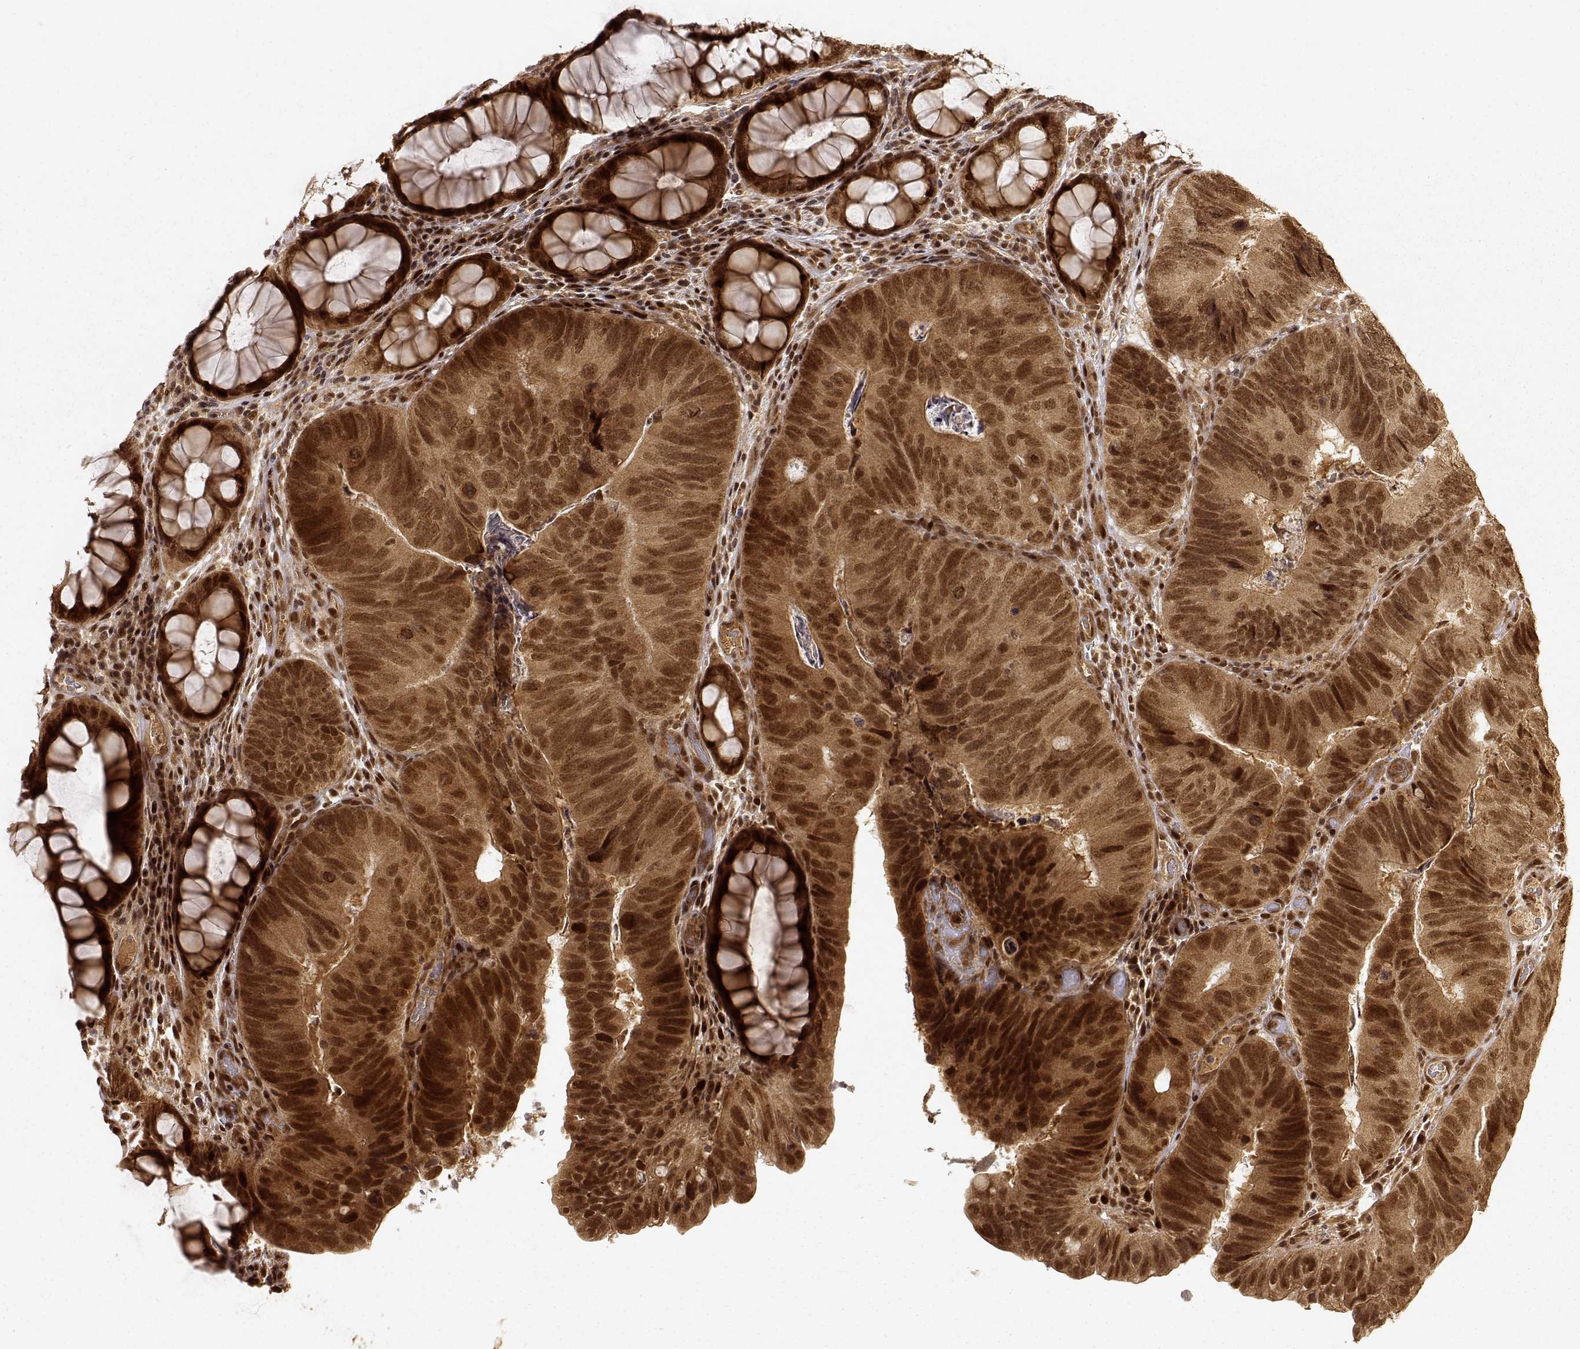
{"staining": {"intensity": "strong", "quantity": ">75%", "location": "cytoplasmic/membranous,nuclear"}, "tissue": "colorectal cancer", "cell_type": "Tumor cells", "image_type": "cancer", "snomed": [{"axis": "morphology", "description": "Adenocarcinoma, NOS"}, {"axis": "topography", "description": "Colon"}], "caption": "IHC photomicrograph of neoplastic tissue: colorectal adenocarcinoma stained using immunohistochemistry reveals high levels of strong protein expression localized specifically in the cytoplasmic/membranous and nuclear of tumor cells, appearing as a cytoplasmic/membranous and nuclear brown color.", "gene": "MAEA", "patient": {"sex": "female", "age": 67}}